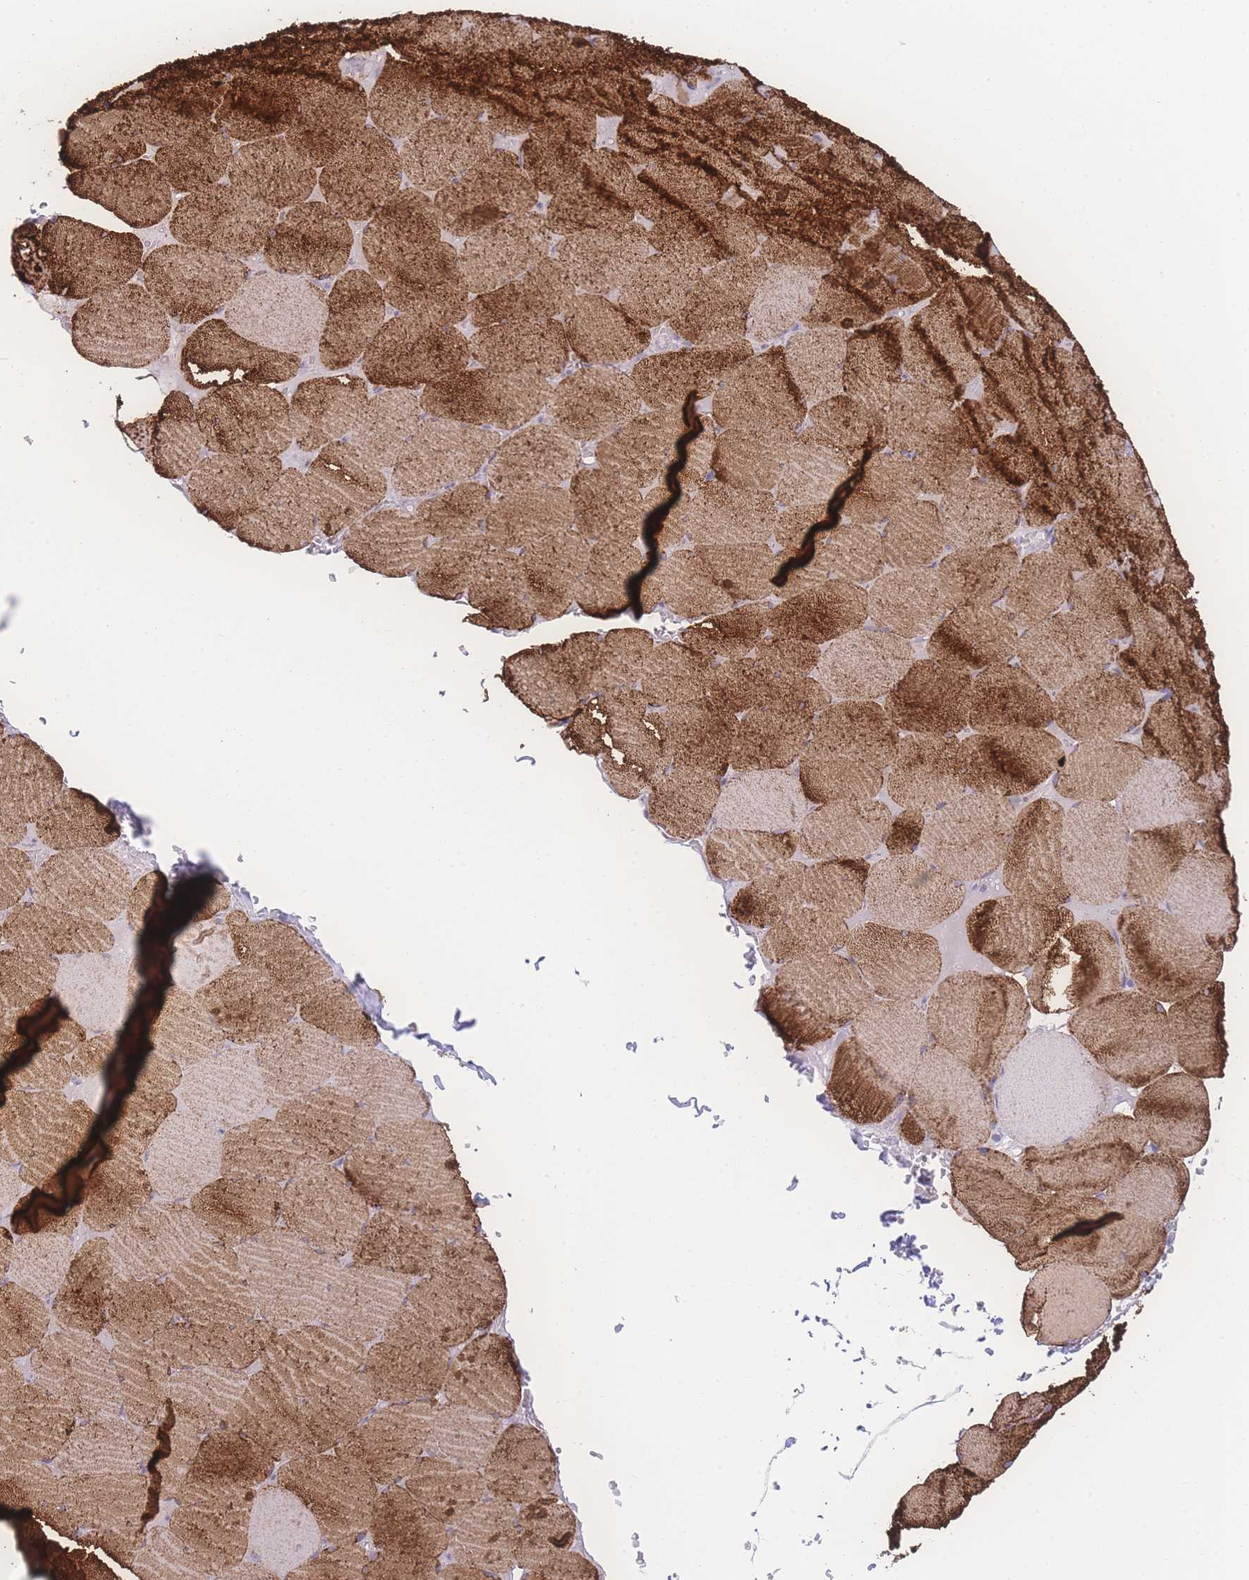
{"staining": {"intensity": "strong", "quantity": ">75%", "location": "cytoplasmic/membranous"}, "tissue": "skeletal muscle", "cell_type": "Myocytes", "image_type": "normal", "snomed": [{"axis": "morphology", "description": "Normal tissue, NOS"}, {"axis": "topography", "description": "Skeletal muscle"}, {"axis": "topography", "description": "Head-Neck"}], "caption": "DAB (3,3'-diaminobenzidine) immunohistochemical staining of benign skeletal muscle displays strong cytoplasmic/membranous protein expression in approximately >75% of myocytes. The staining was performed using DAB to visualize the protein expression in brown, while the nuclei were stained in blue with hematoxylin (Magnification: 20x).", "gene": "NBEAL1", "patient": {"sex": "male", "age": 66}}